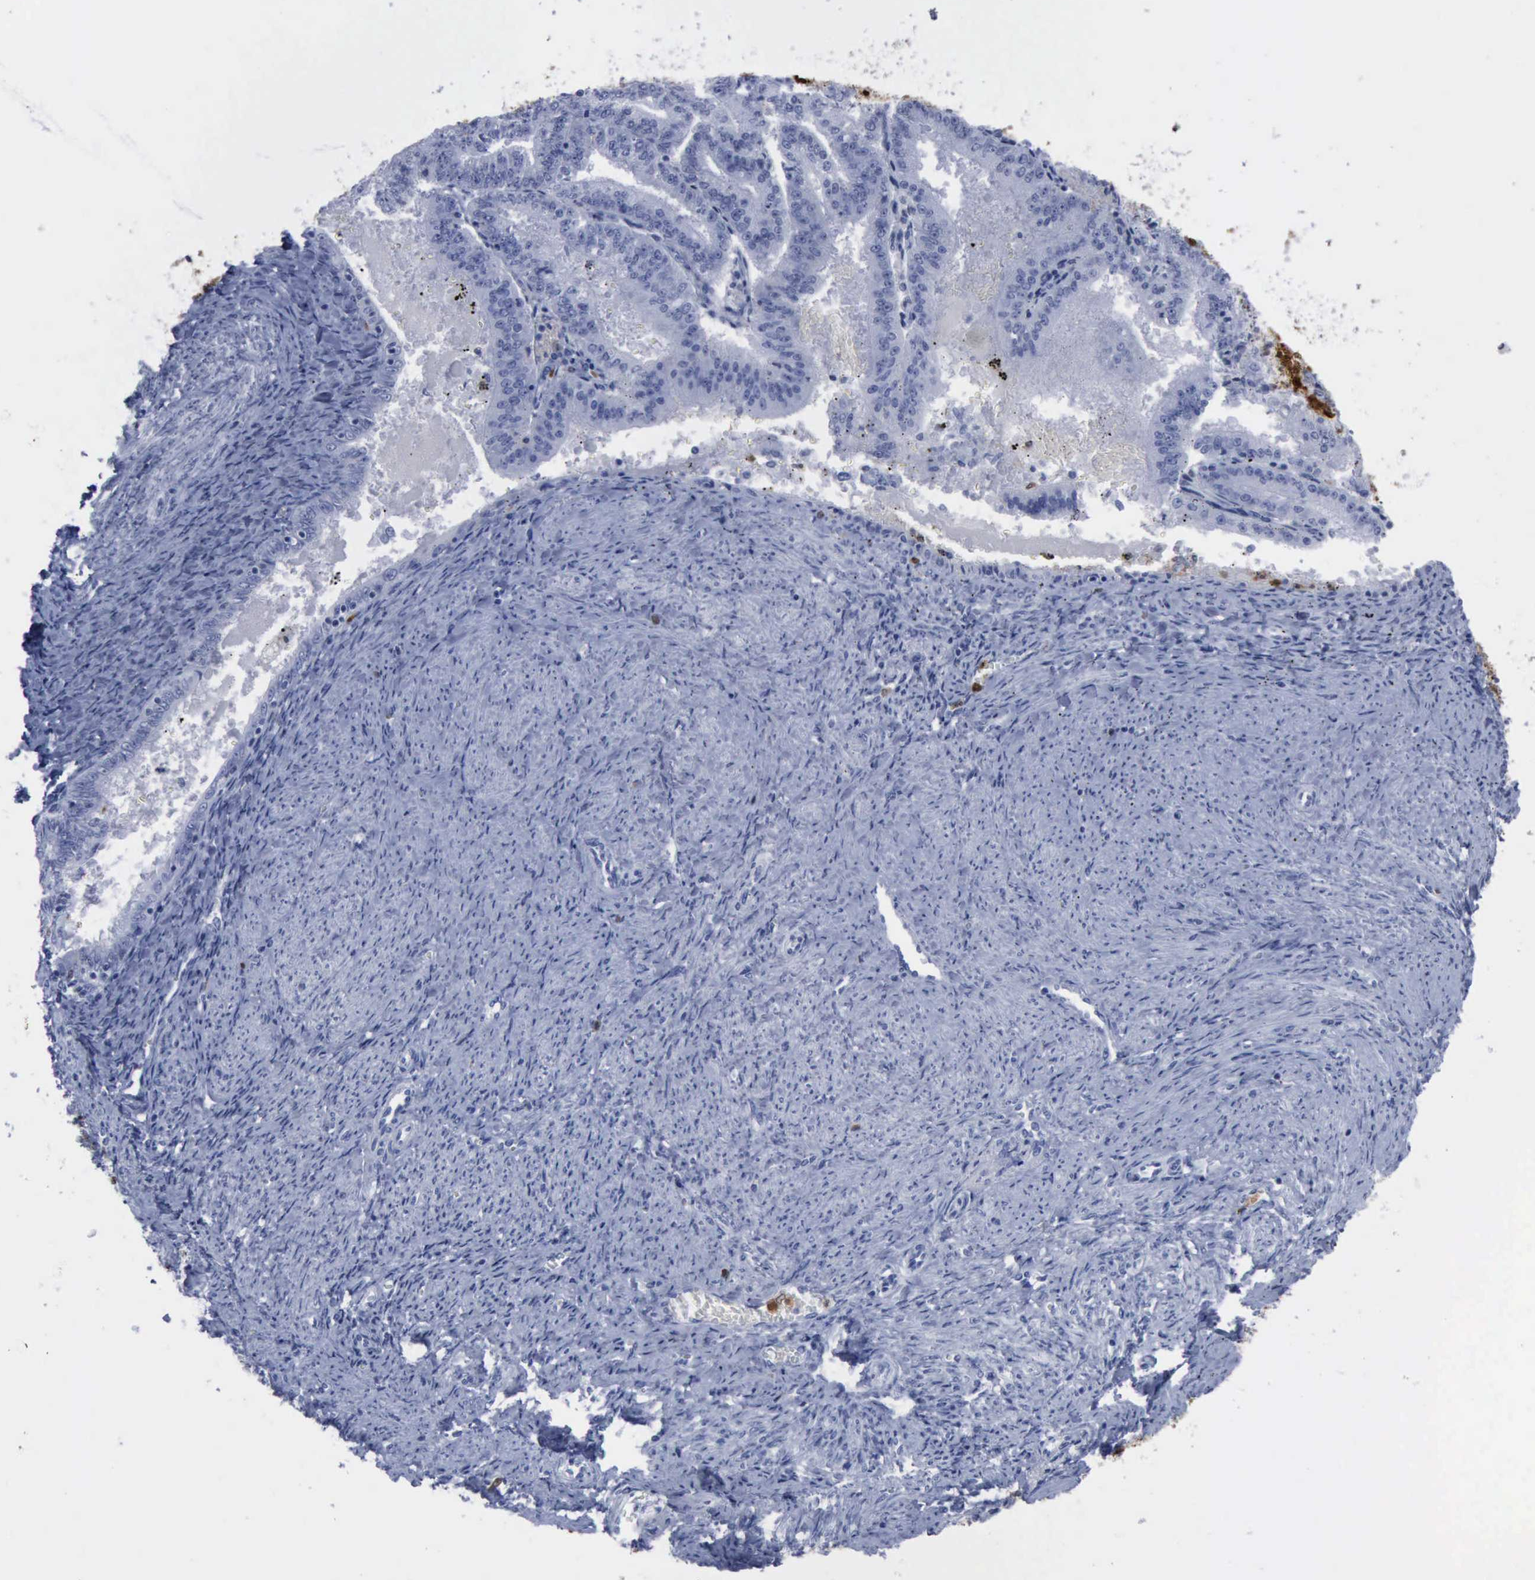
{"staining": {"intensity": "negative", "quantity": "none", "location": "none"}, "tissue": "endometrial cancer", "cell_type": "Tumor cells", "image_type": "cancer", "snomed": [{"axis": "morphology", "description": "Adenocarcinoma, NOS"}, {"axis": "topography", "description": "Endometrium"}], "caption": "Immunohistochemical staining of human endometrial cancer reveals no significant staining in tumor cells.", "gene": "CSTA", "patient": {"sex": "female", "age": 66}}